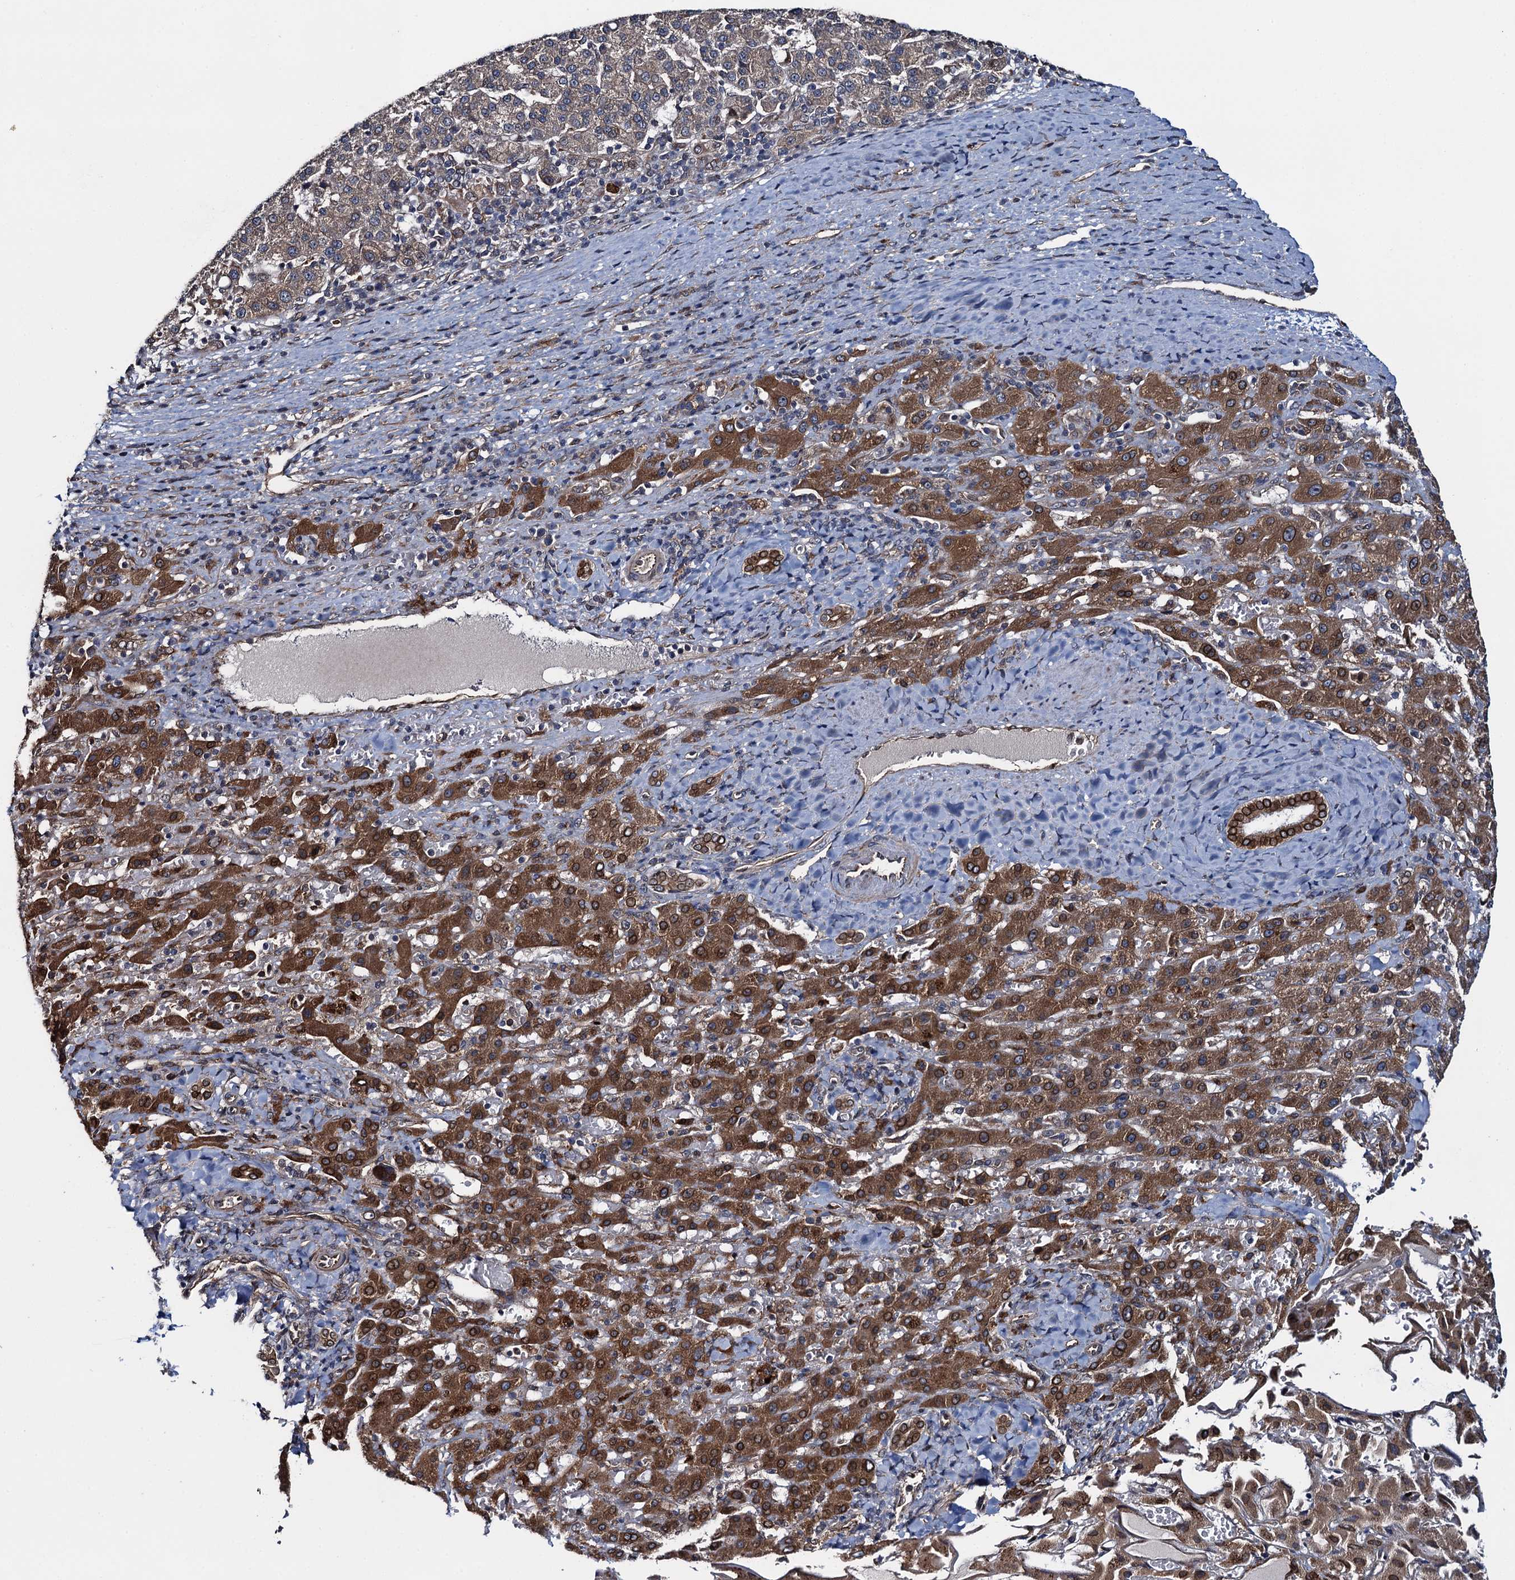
{"staining": {"intensity": "weak", "quantity": "<25%", "location": "cytoplasmic/membranous"}, "tissue": "liver cancer", "cell_type": "Tumor cells", "image_type": "cancer", "snomed": [{"axis": "morphology", "description": "Carcinoma, Hepatocellular, NOS"}, {"axis": "topography", "description": "Liver"}], "caption": "Immunohistochemistry micrograph of neoplastic tissue: human hepatocellular carcinoma (liver) stained with DAB exhibits no significant protein staining in tumor cells.", "gene": "EVX2", "patient": {"sex": "female", "age": 58}}